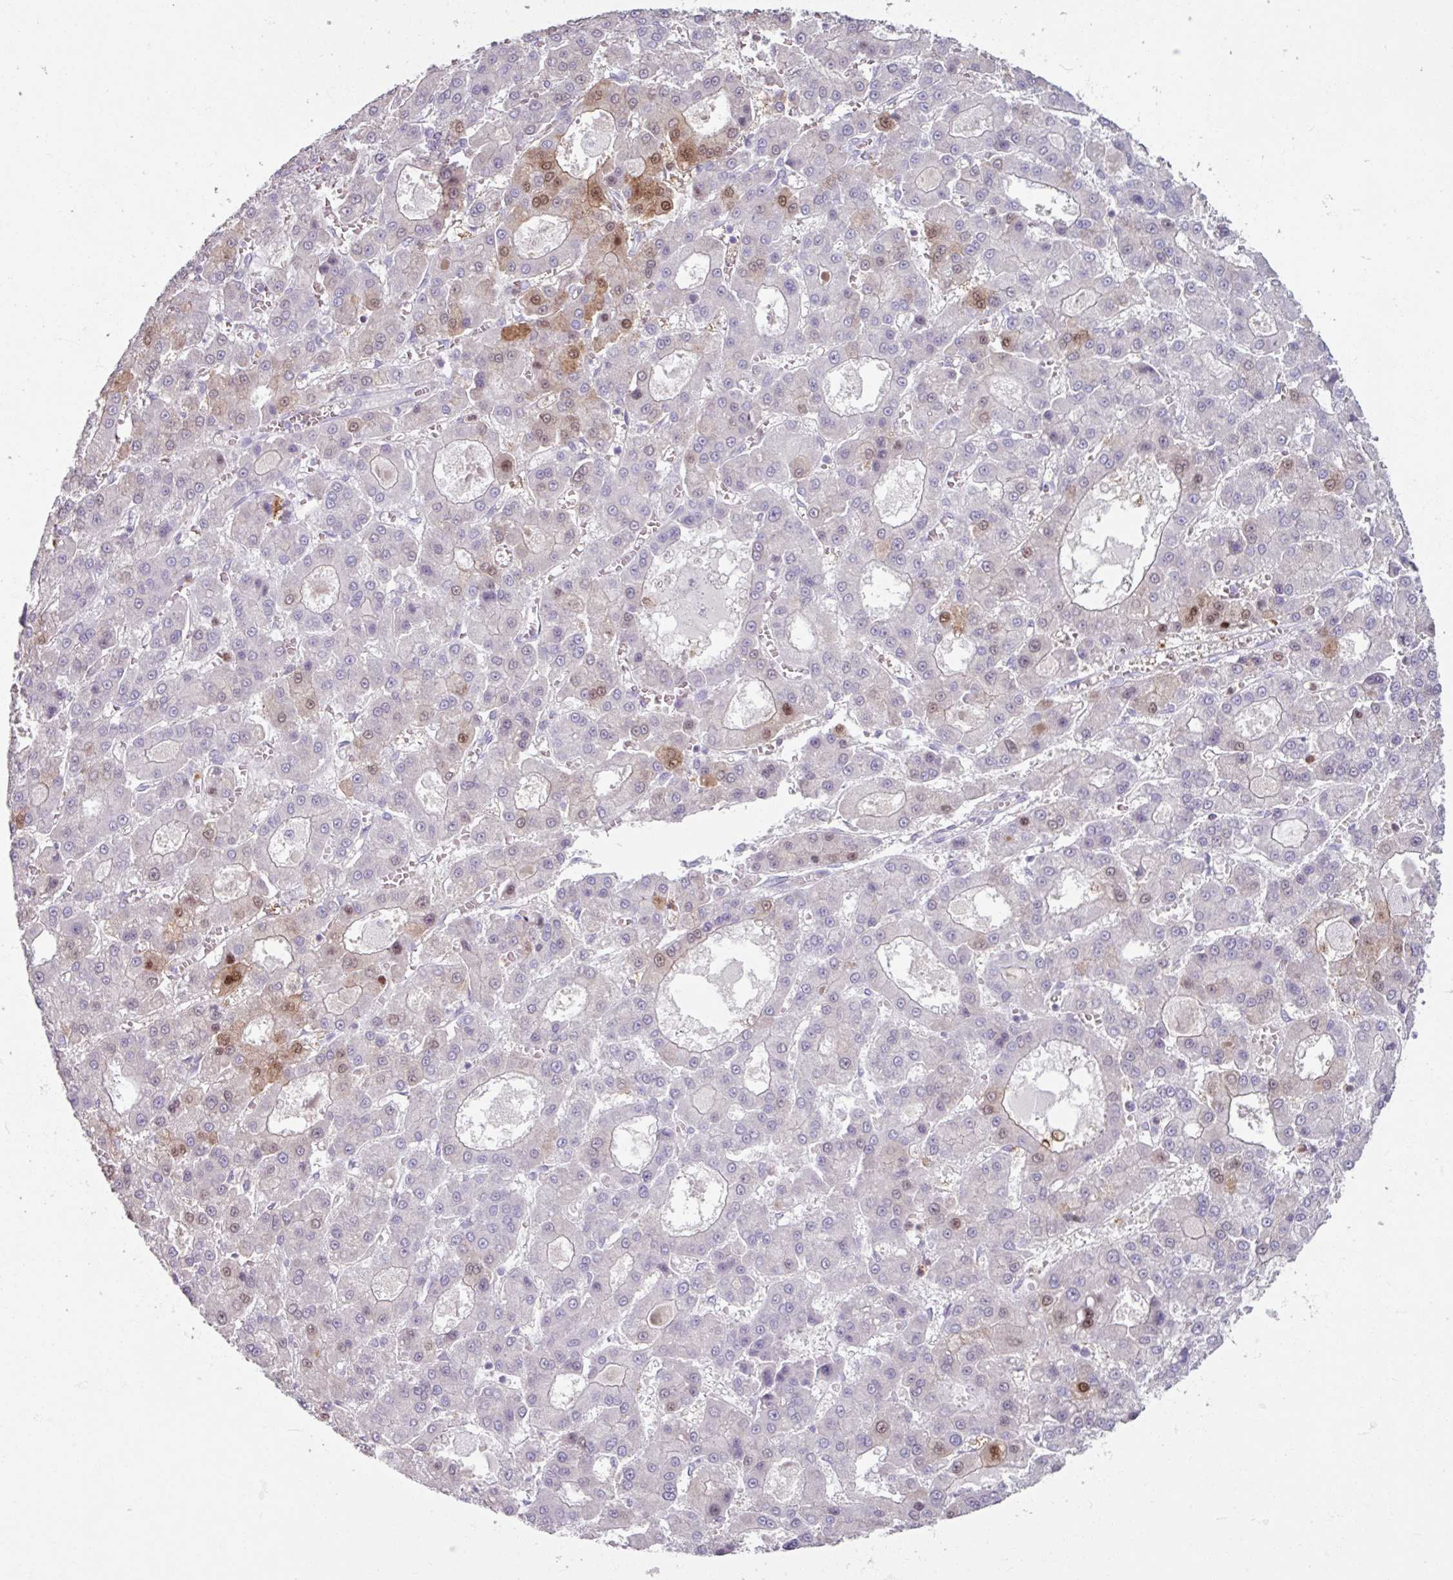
{"staining": {"intensity": "moderate", "quantity": "<25%", "location": "cytoplasmic/membranous,nuclear"}, "tissue": "liver cancer", "cell_type": "Tumor cells", "image_type": "cancer", "snomed": [{"axis": "morphology", "description": "Carcinoma, Hepatocellular, NOS"}, {"axis": "topography", "description": "Liver"}], "caption": "A high-resolution histopathology image shows immunohistochemistry (IHC) staining of liver cancer (hepatocellular carcinoma), which exhibits moderate cytoplasmic/membranous and nuclear expression in approximately <25% of tumor cells.", "gene": "ARG1", "patient": {"sex": "male", "age": 70}}